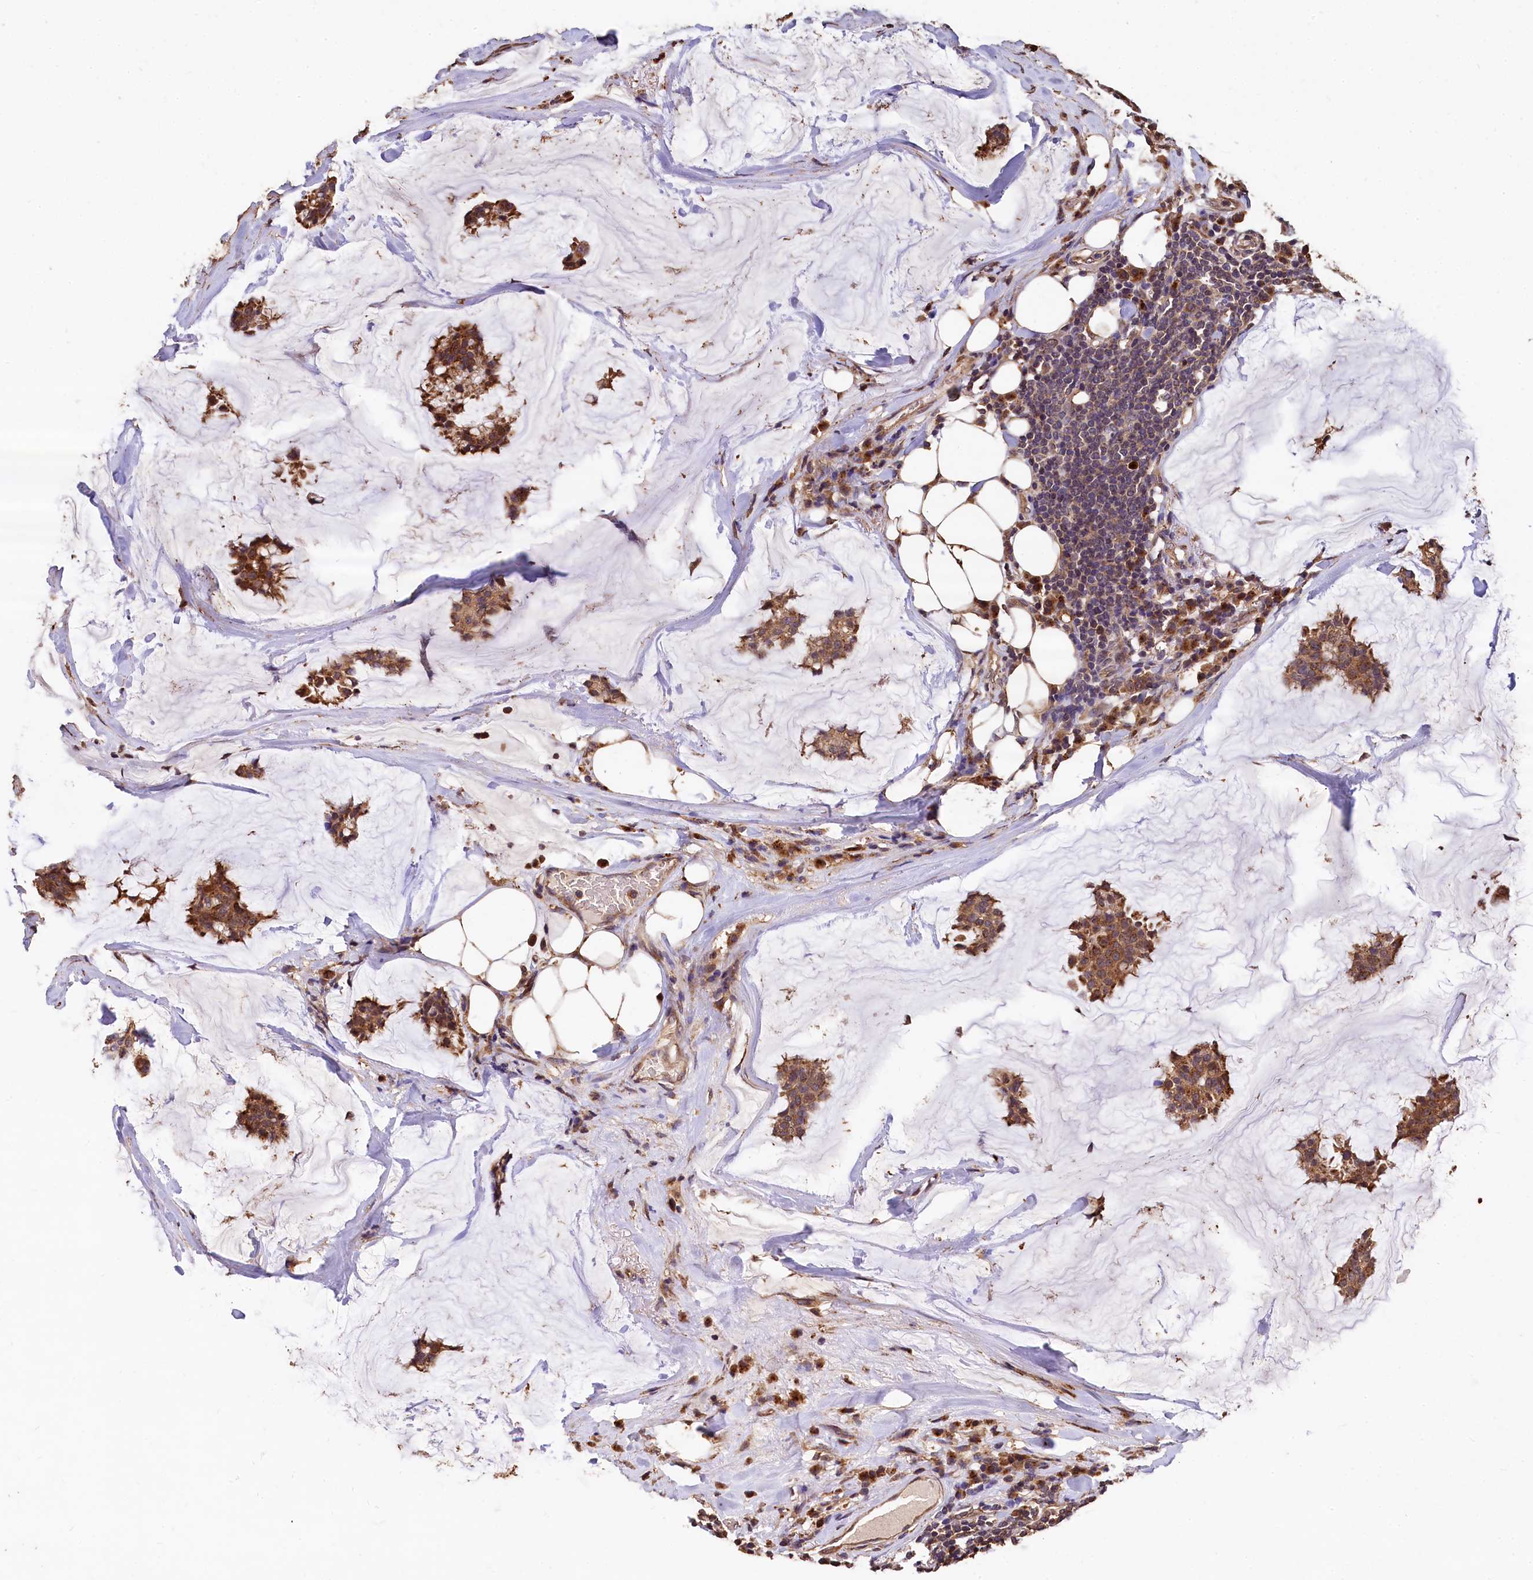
{"staining": {"intensity": "moderate", "quantity": ">75%", "location": "cytoplasmic/membranous"}, "tissue": "breast cancer", "cell_type": "Tumor cells", "image_type": "cancer", "snomed": [{"axis": "morphology", "description": "Duct carcinoma"}, {"axis": "topography", "description": "Breast"}], "caption": "Protein expression analysis of breast cancer (invasive ductal carcinoma) exhibits moderate cytoplasmic/membranous positivity in about >75% of tumor cells. (IHC, brightfield microscopy, high magnification).", "gene": "LSM4", "patient": {"sex": "female", "age": 93}}